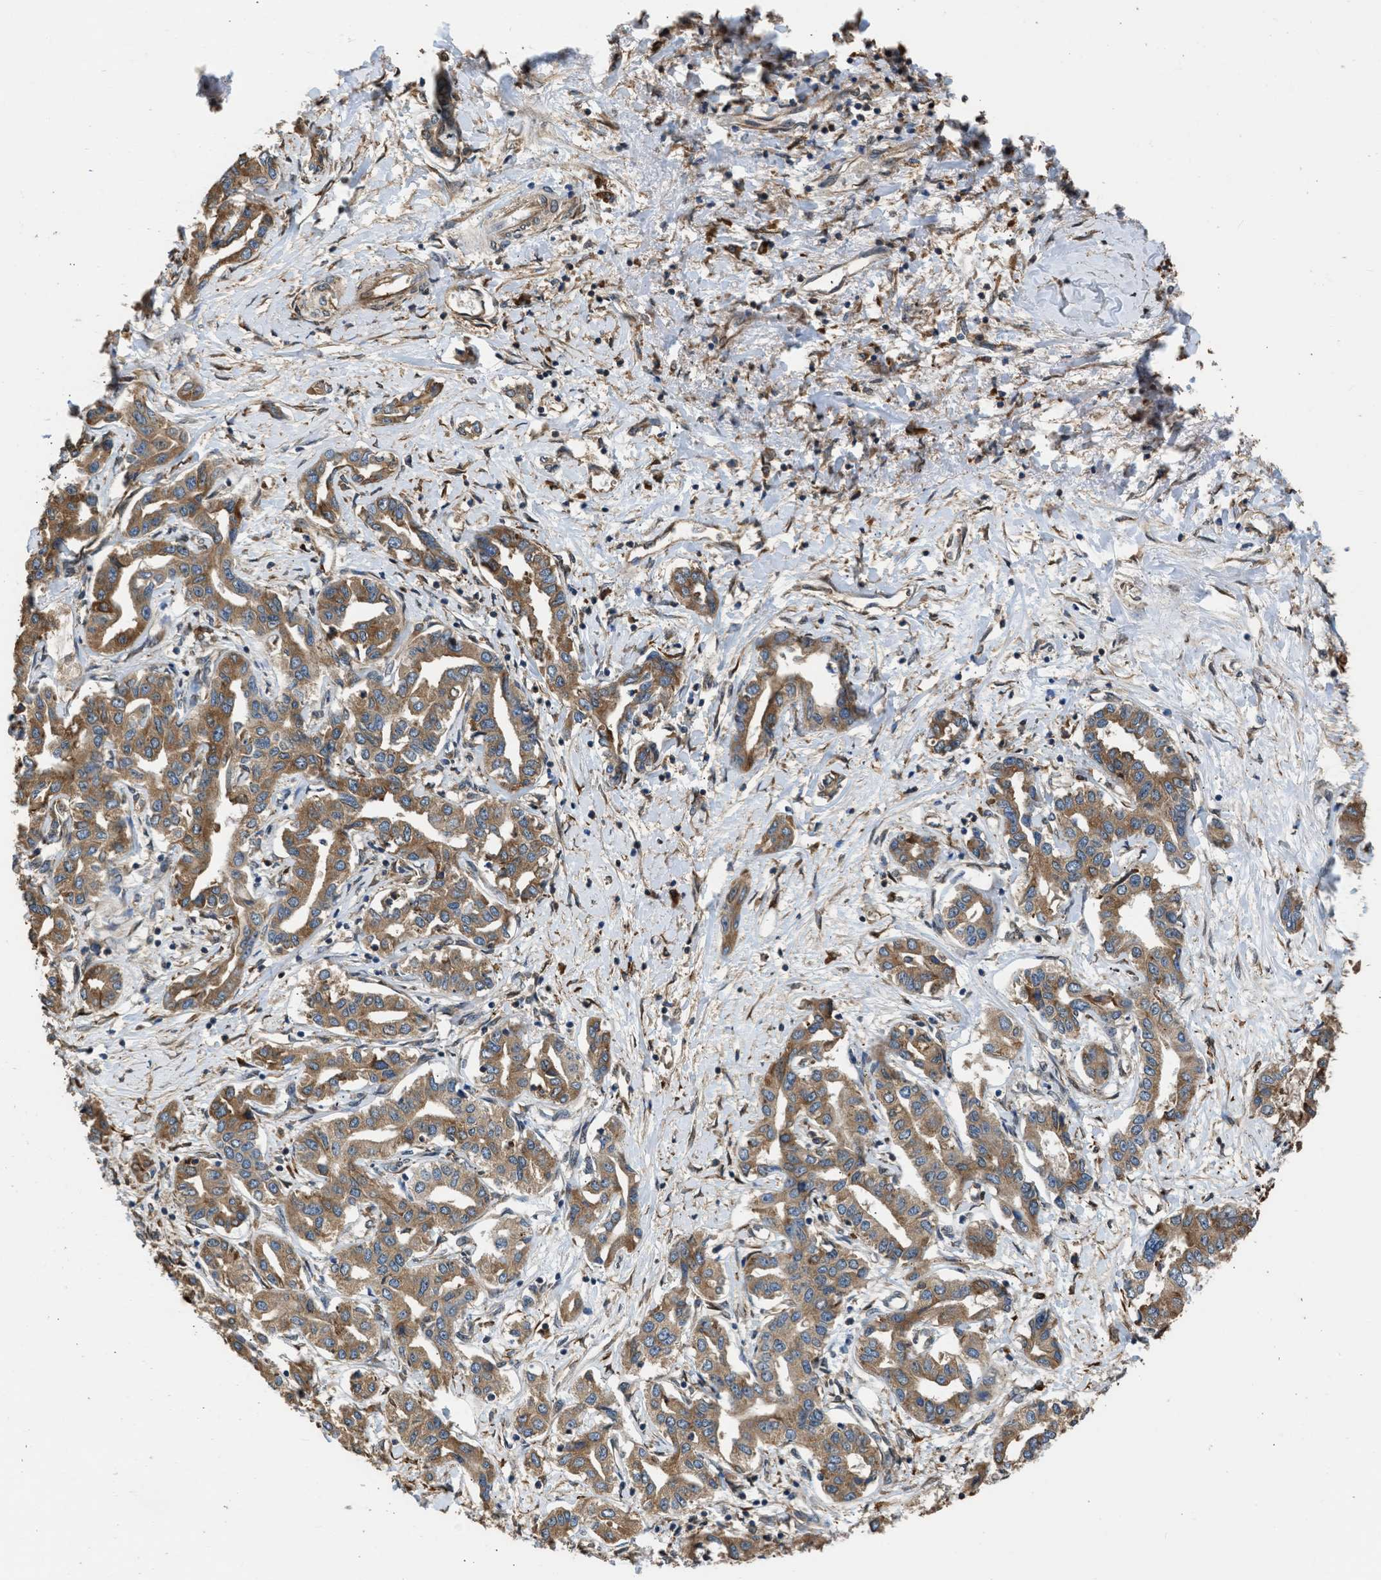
{"staining": {"intensity": "moderate", "quantity": ">75%", "location": "cytoplasmic/membranous"}, "tissue": "liver cancer", "cell_type": "Tumor cells", "image_type": "cancer", "snomed": [{"axis": "morphology", "description": "Cholangiocarcinoma"}, {"axis": "topography", "description": "Liver"}], "caption": "A high-resolution micrograph shows immunohistochemistry (IHC) staining of liver cancer, which exhibits moderate cytoplasmic/membranous expression in approximately >75% of tumor cells.", "gene": "SLC36A4", "patient": {"sex": "male", "age": 59}}